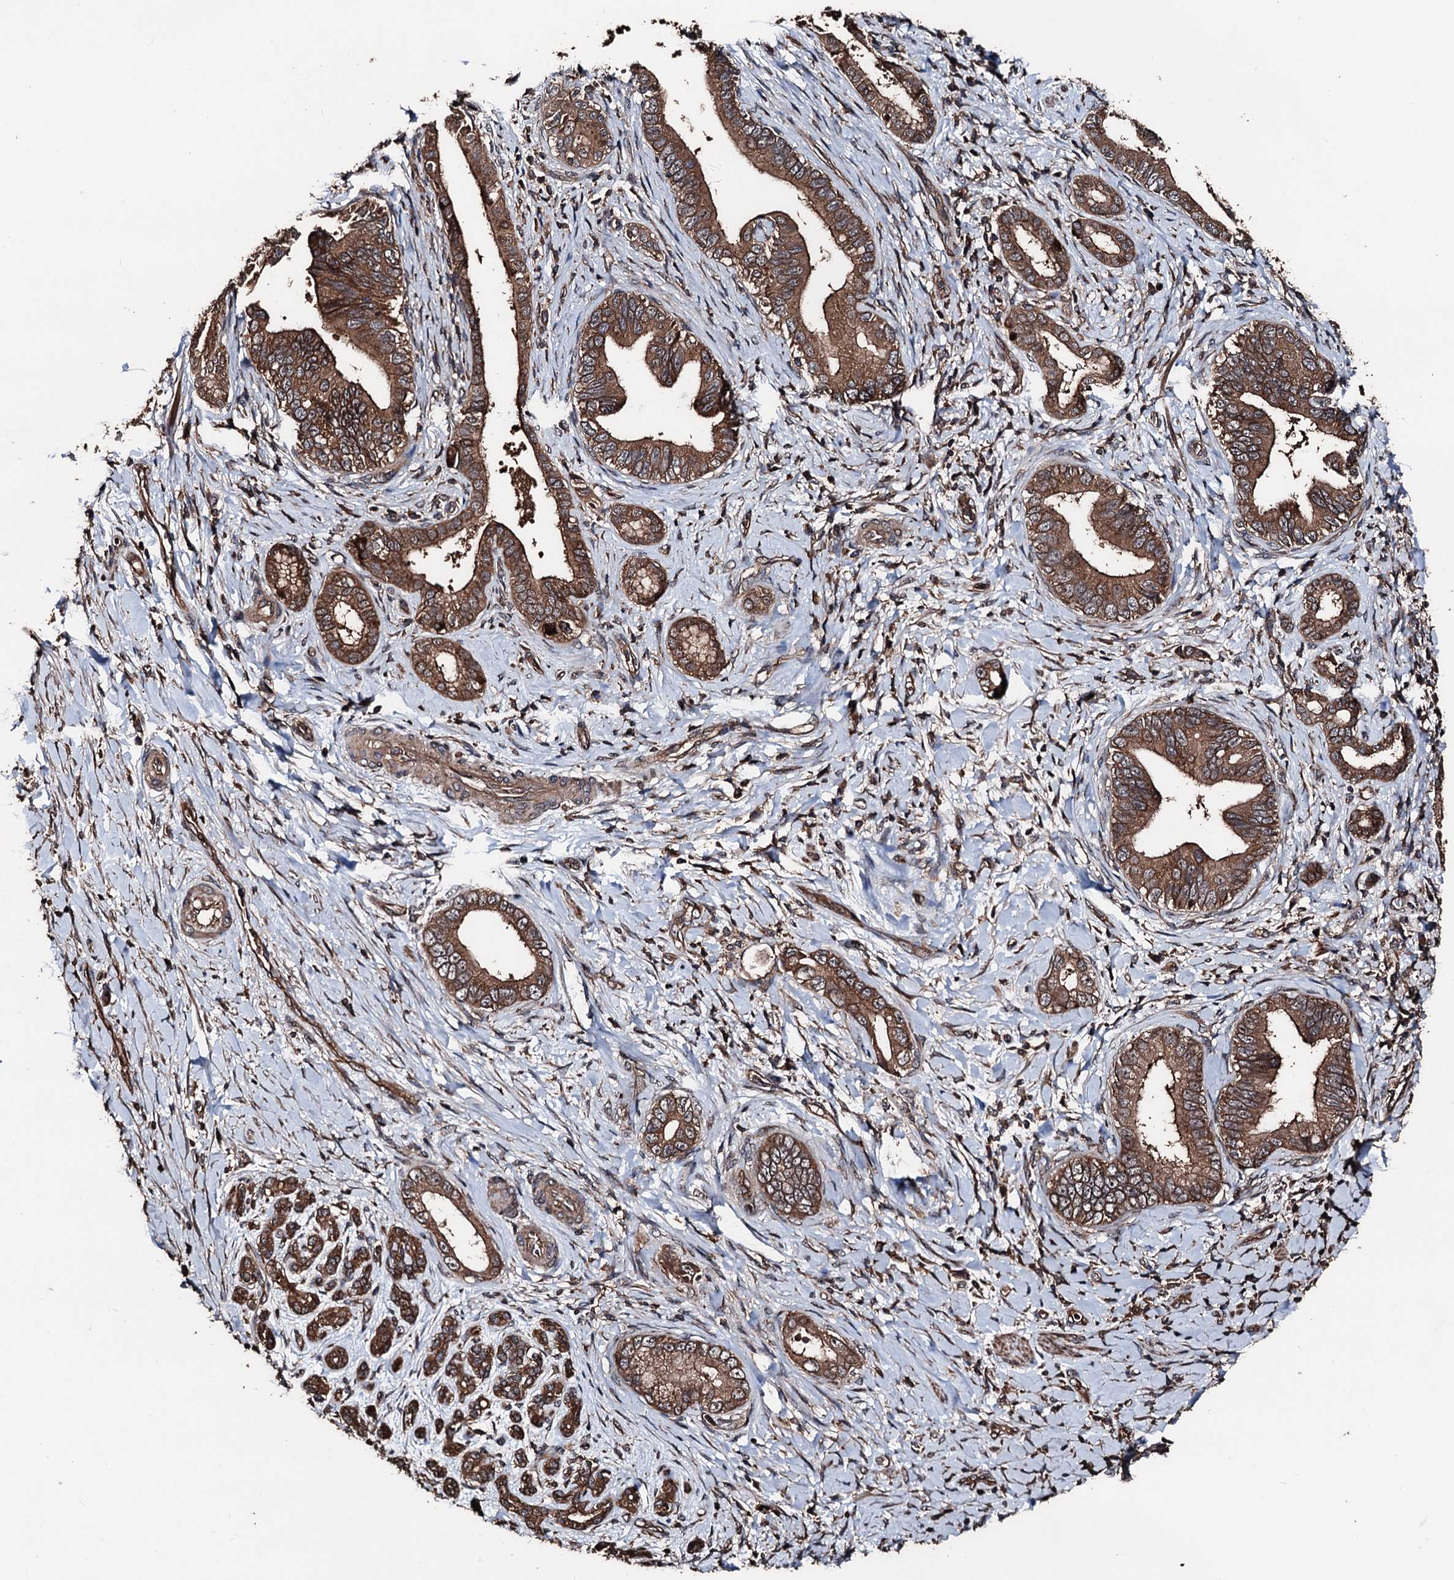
{"staining": {"intensity": "strong", "quantity": ">75%", "location": "cytoplasmic/membranous"}, "tissue": "pancreatic cancer", "cell_type": "Tumor cells", "image_type": "cancer", "snomed": [{"axis": "morphology", "description": "Adenocarcinoma, NOS"}, {"axis": "topography", "description": "Pancreas"}], "caption": "Pancreatic cancer (adenocarcinoma) tissue reveals strong cytoplasmic/membranous staining in about >75% of tumor cells, visualized by immunohistochemistry.", "gene": "KIF18A", "patient": {"sex": "female", "age": 55}}